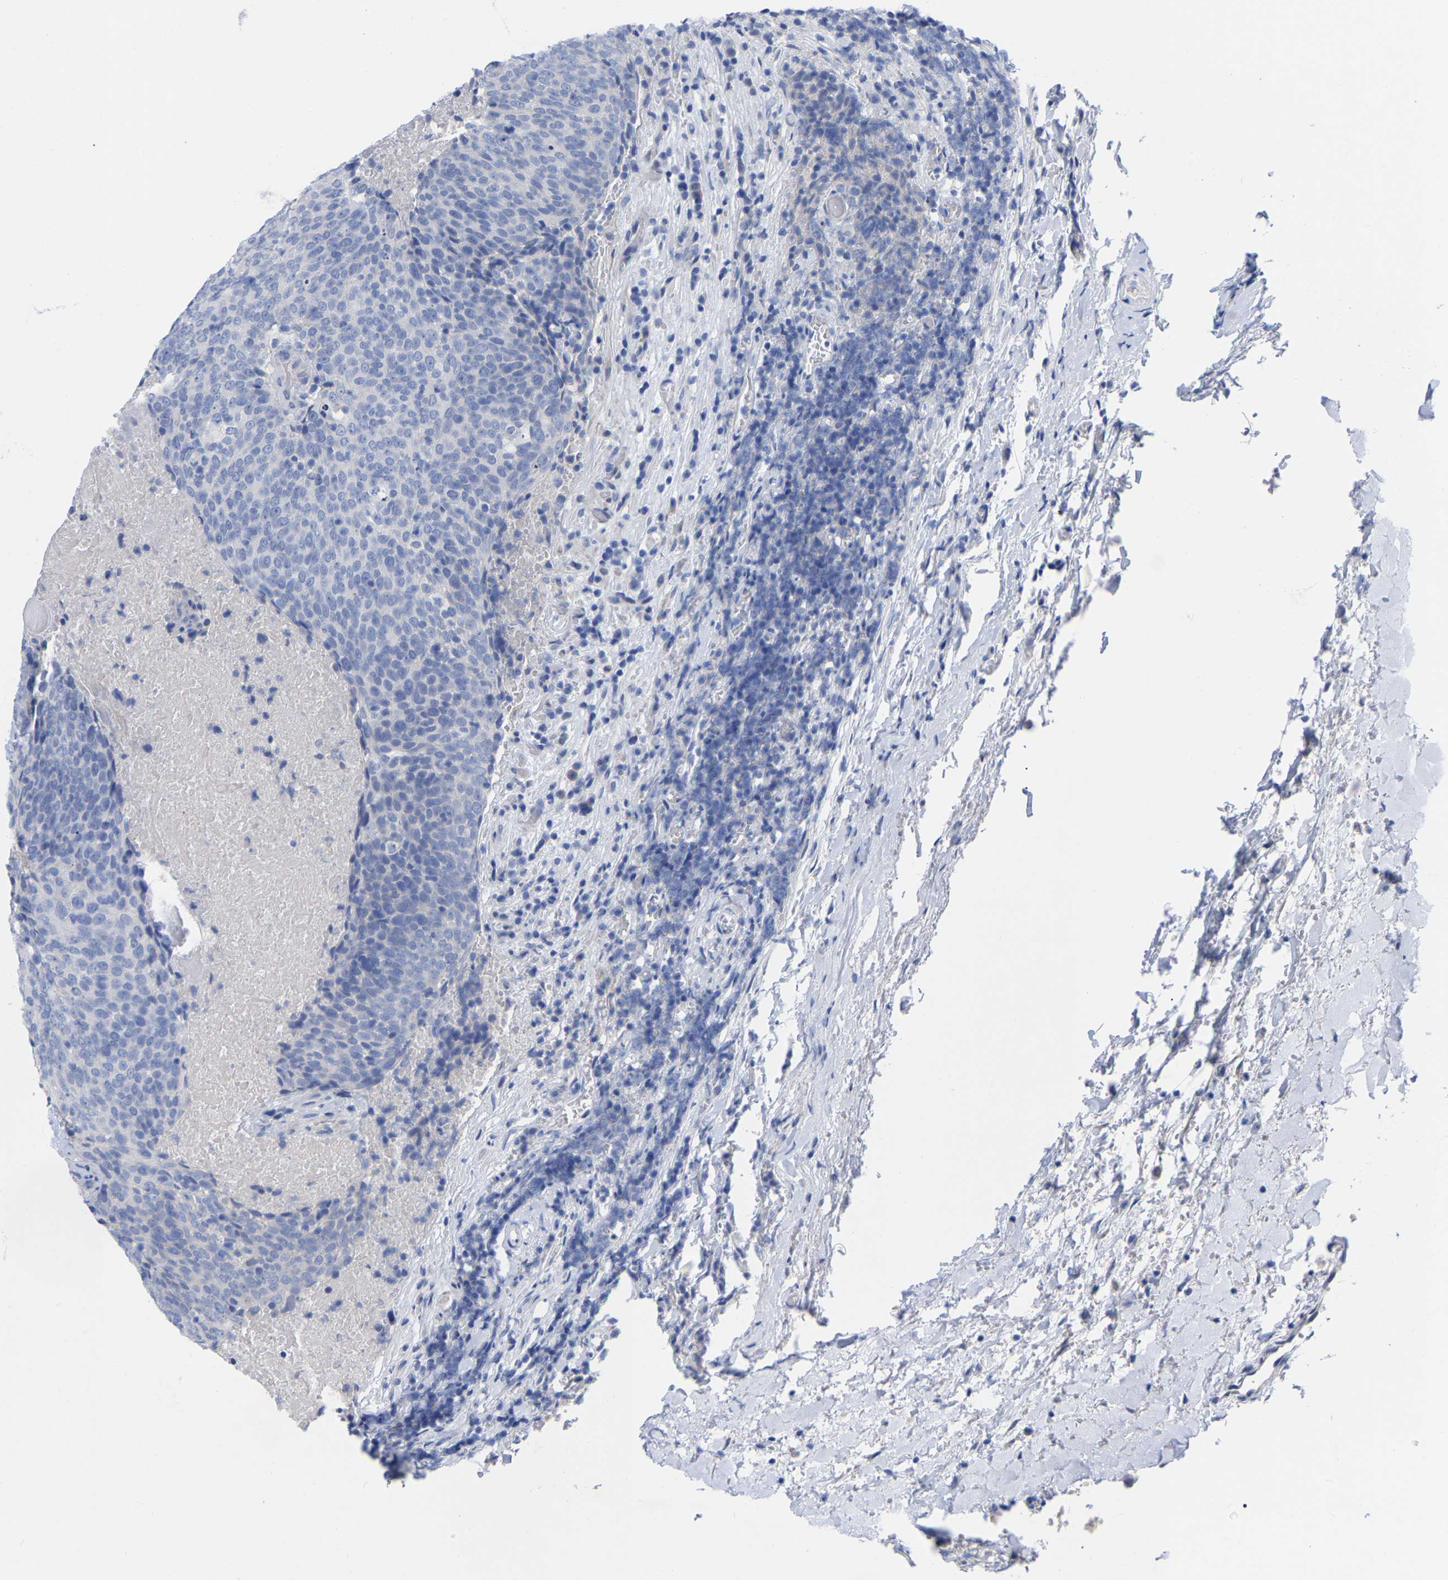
{"staining": {"intensity": "negative", "quantity": "none", "location": "none"}, "tissue": "head and neck cancer", "cell_type": "Tumor cells", "image_type": "cancer", "snomed": [{"axis": "morphology", "description": "Squamous cell carcinoma, NOS"}, {"axis": "morphology", "description": "Squamous cell carcinoma, metastatic, NOS"}, {"axis": "topography", "description": "Lymph node"}, {"axis": "topography", "description": "Head-Neck"}], "caption": "IHC of human head and neck cancer demonstrates no expression in tumor cells. (DAB immunohistochemistry (IHC) visualized using brightfield microscopy, high magnification).", "gene": "HAPLN1", "patient": {"sex": "male", "age": 62}}